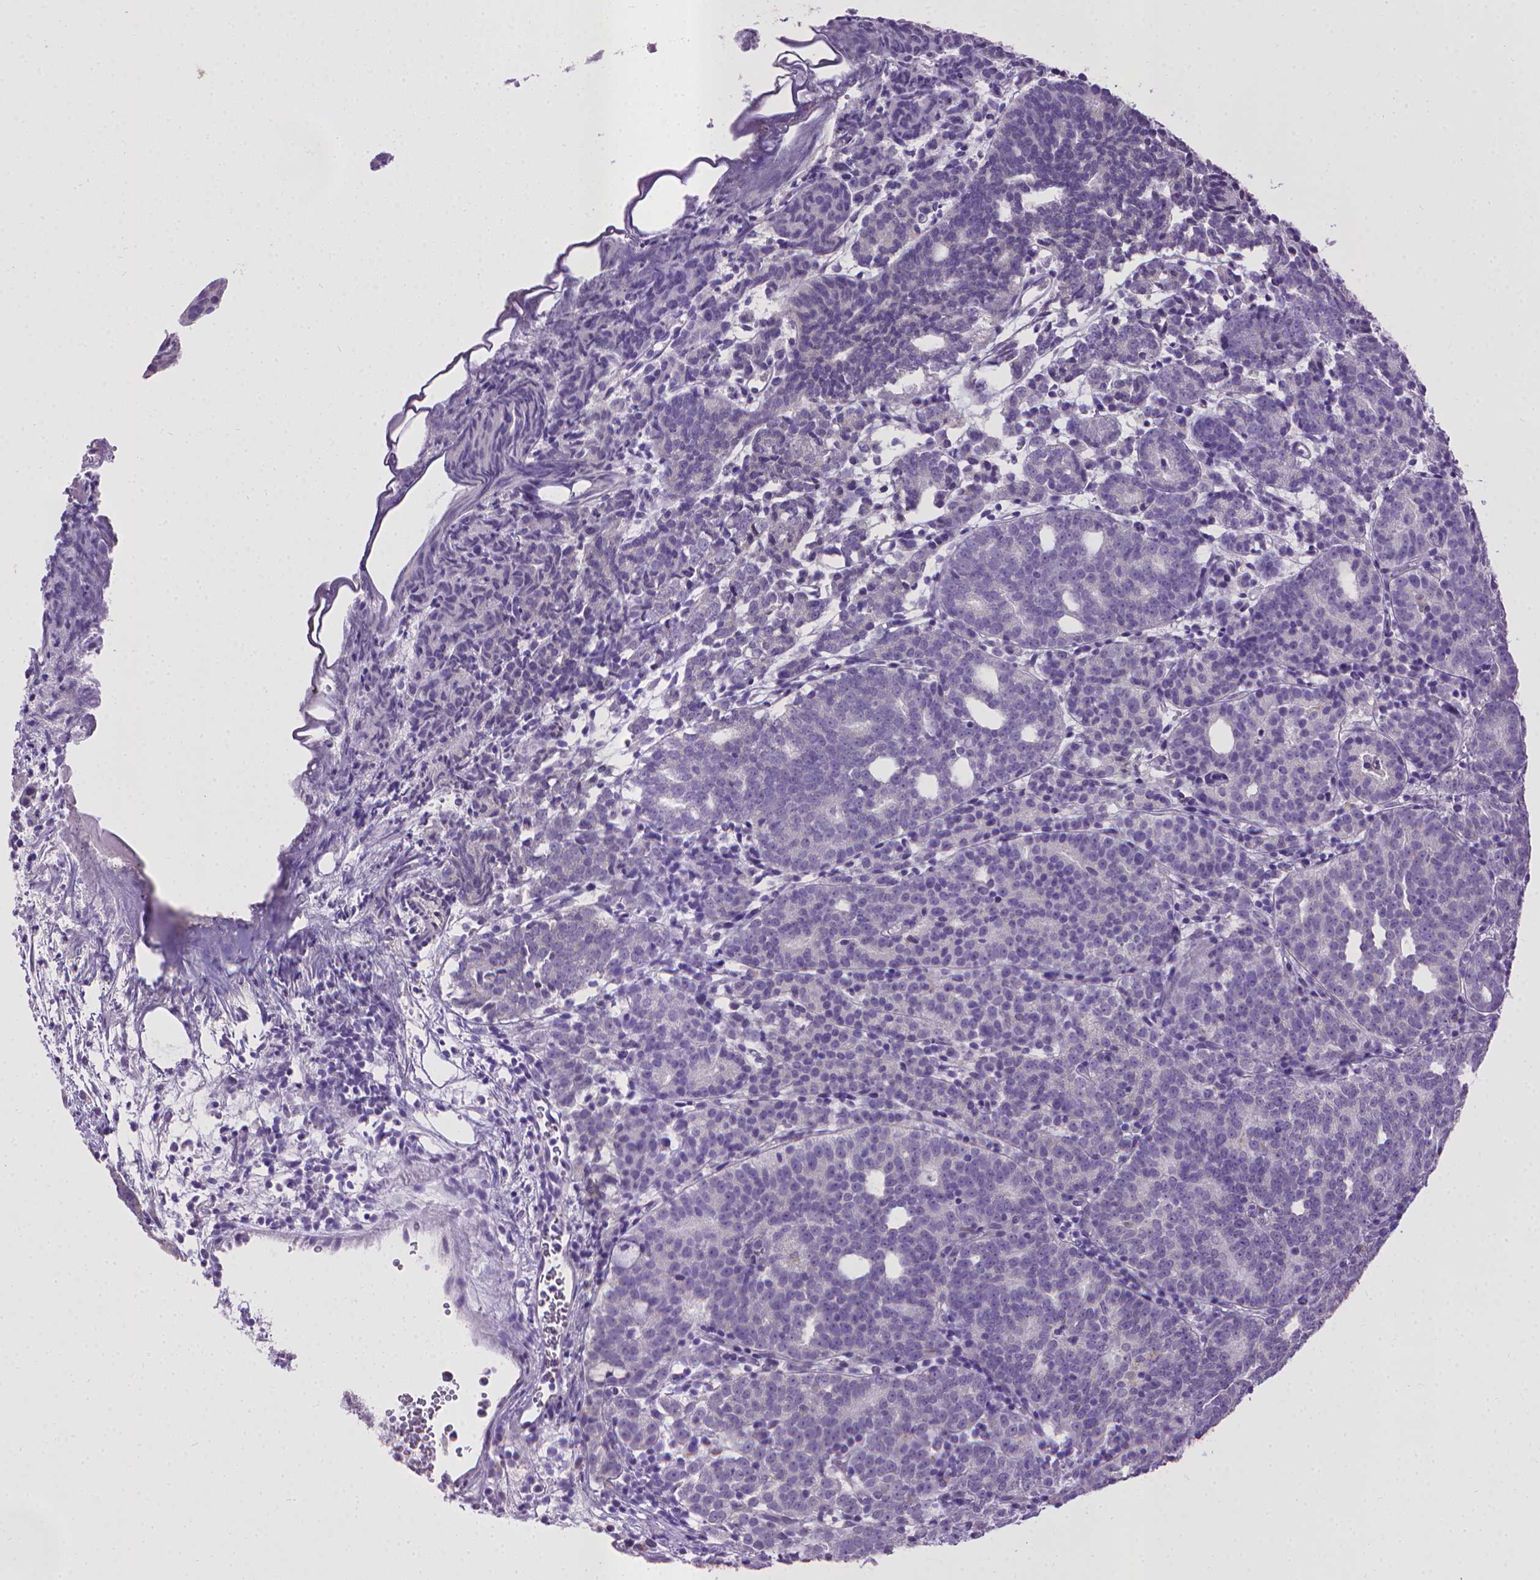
{"staining": {"intensity": "negative", "quantity": "none", "location": "none"}, "tissue": "prostate cancer", "cell_type": "Tumor cells", "image_type": "cancer", "snomed": [{"axis": "morphology", "description": "Adenocarcinoma, High grade"}, {"axis": "topography", "description": "Prostate"}], "caption": "Immunohistochemistry micrograph of prostate cancer stained for a protein (brown), which exhibits no expression in tumor cells.", "gene": "KMO", "patient": {"sex": "male", "age": 53}}